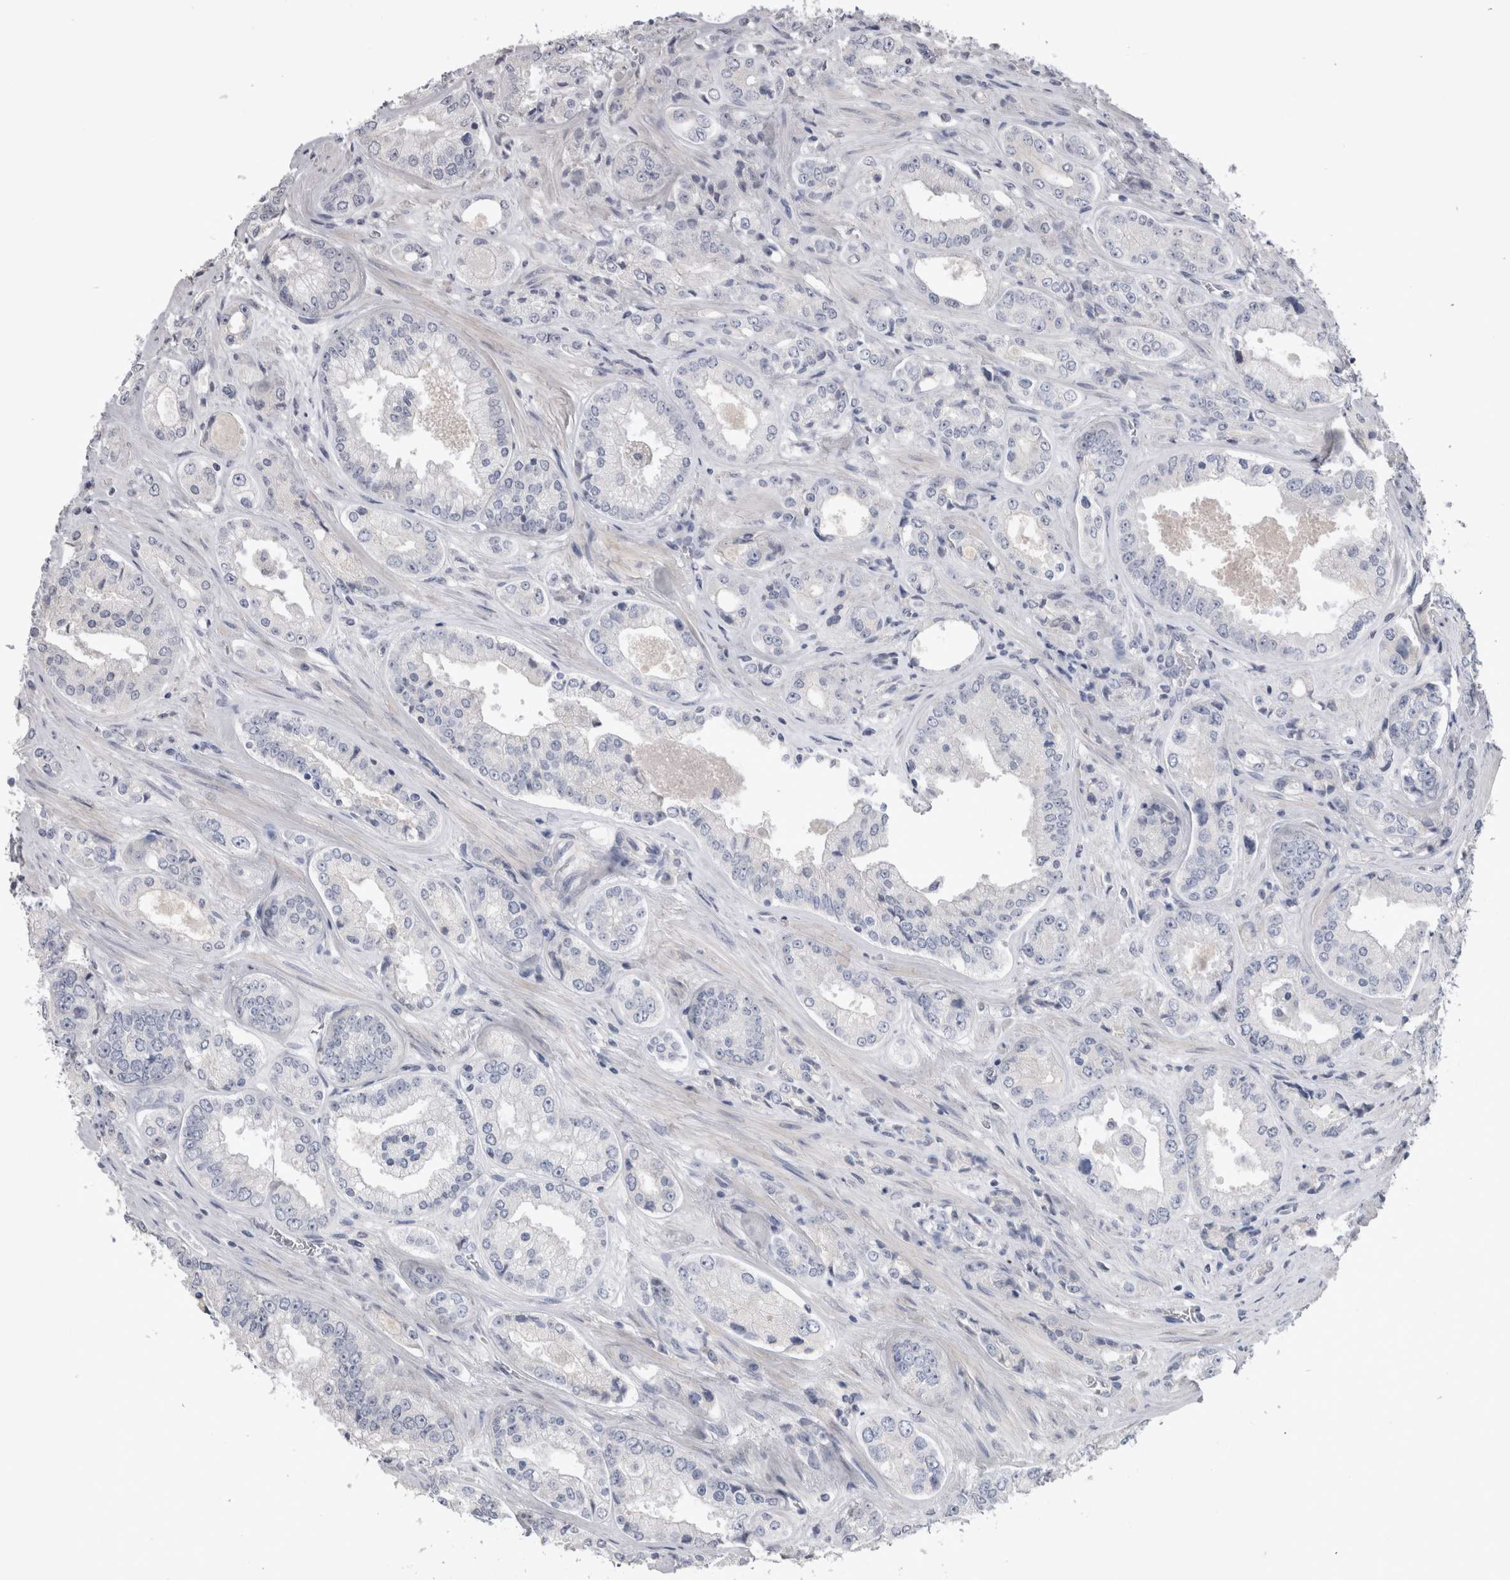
{"staining": {"intensity": "negative", "quantity": "none", "location": "none"}, "tissue": "prostate cancer", "cell_type": "Tumor cells", "image_type": "cancer", "snomed": [{"axis": "morphology", "description": "Adenocarcinoma, High grade"}, {"axis": "topography", "description": "Prostate"}], "caption": "Immunohistochemistry of prostate high-grade adenocarcinoma exhibits no expression in tumor cells. The staining was performed using DAB to visualize the protein expression in brown, while the nuclei were stained in blue with hematoxylin (Magnification: 20x).", "gene": "ADAM2", "patient": {"sex": "male", "age": 61}}